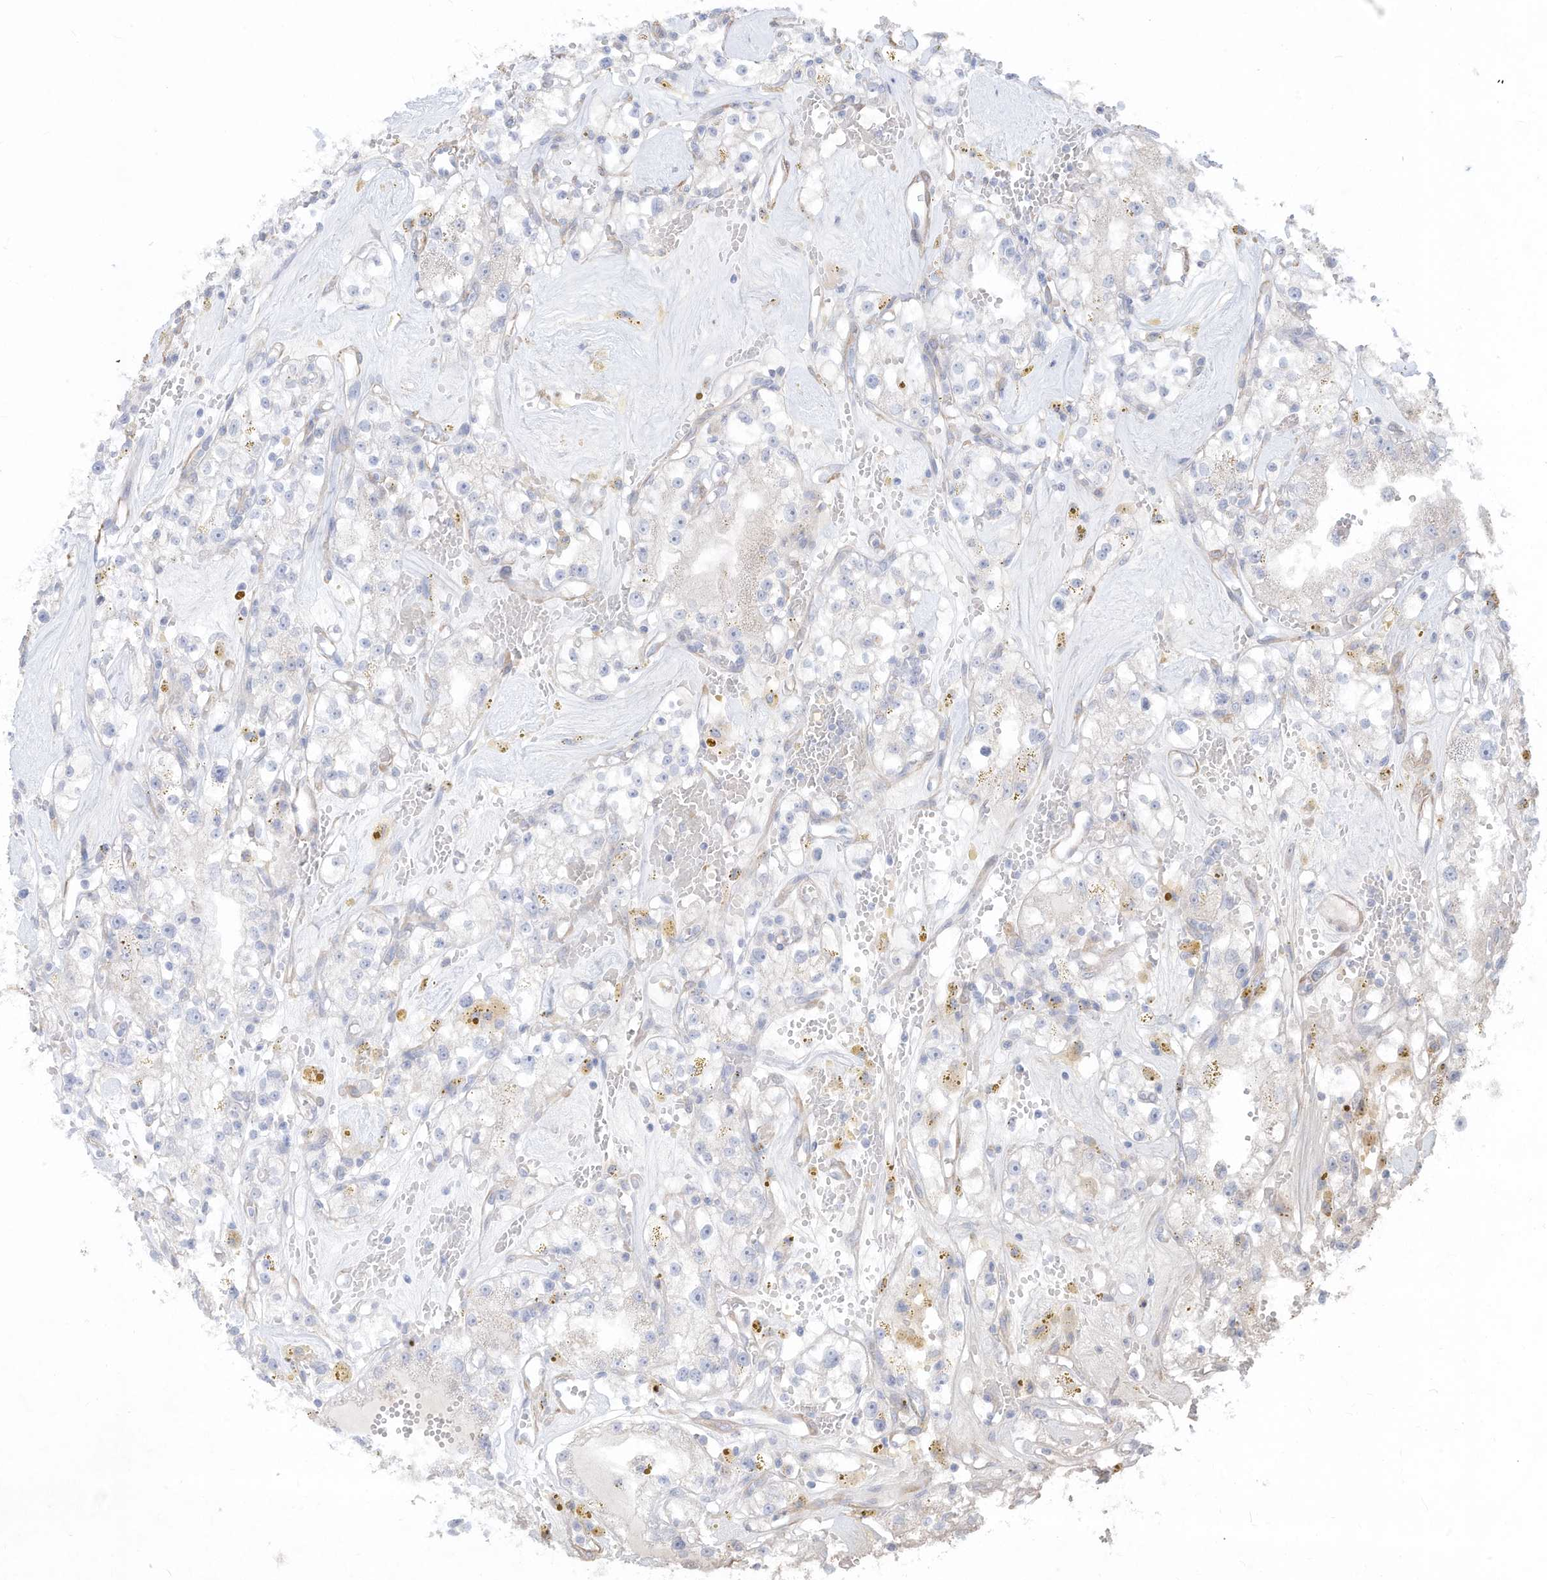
{"staining": {"intensity": "negative", "quantity": "none", "location": "none"}, "tissue": "renal cancer", "cell_type": "Tumor cells", "image_type": "cancer", "snomed": [{"axis": "morphology", "description": "Adenocarcinoma, NOS"}, {"axis": "topography", "description": "Kidney"}], "caption": "The photomicrograph displays no staining of tumor cells in renal cancer (adenocarcinoma).", "gene": "SLC17A7", "patient": {"sex": "male", "age": 56}}